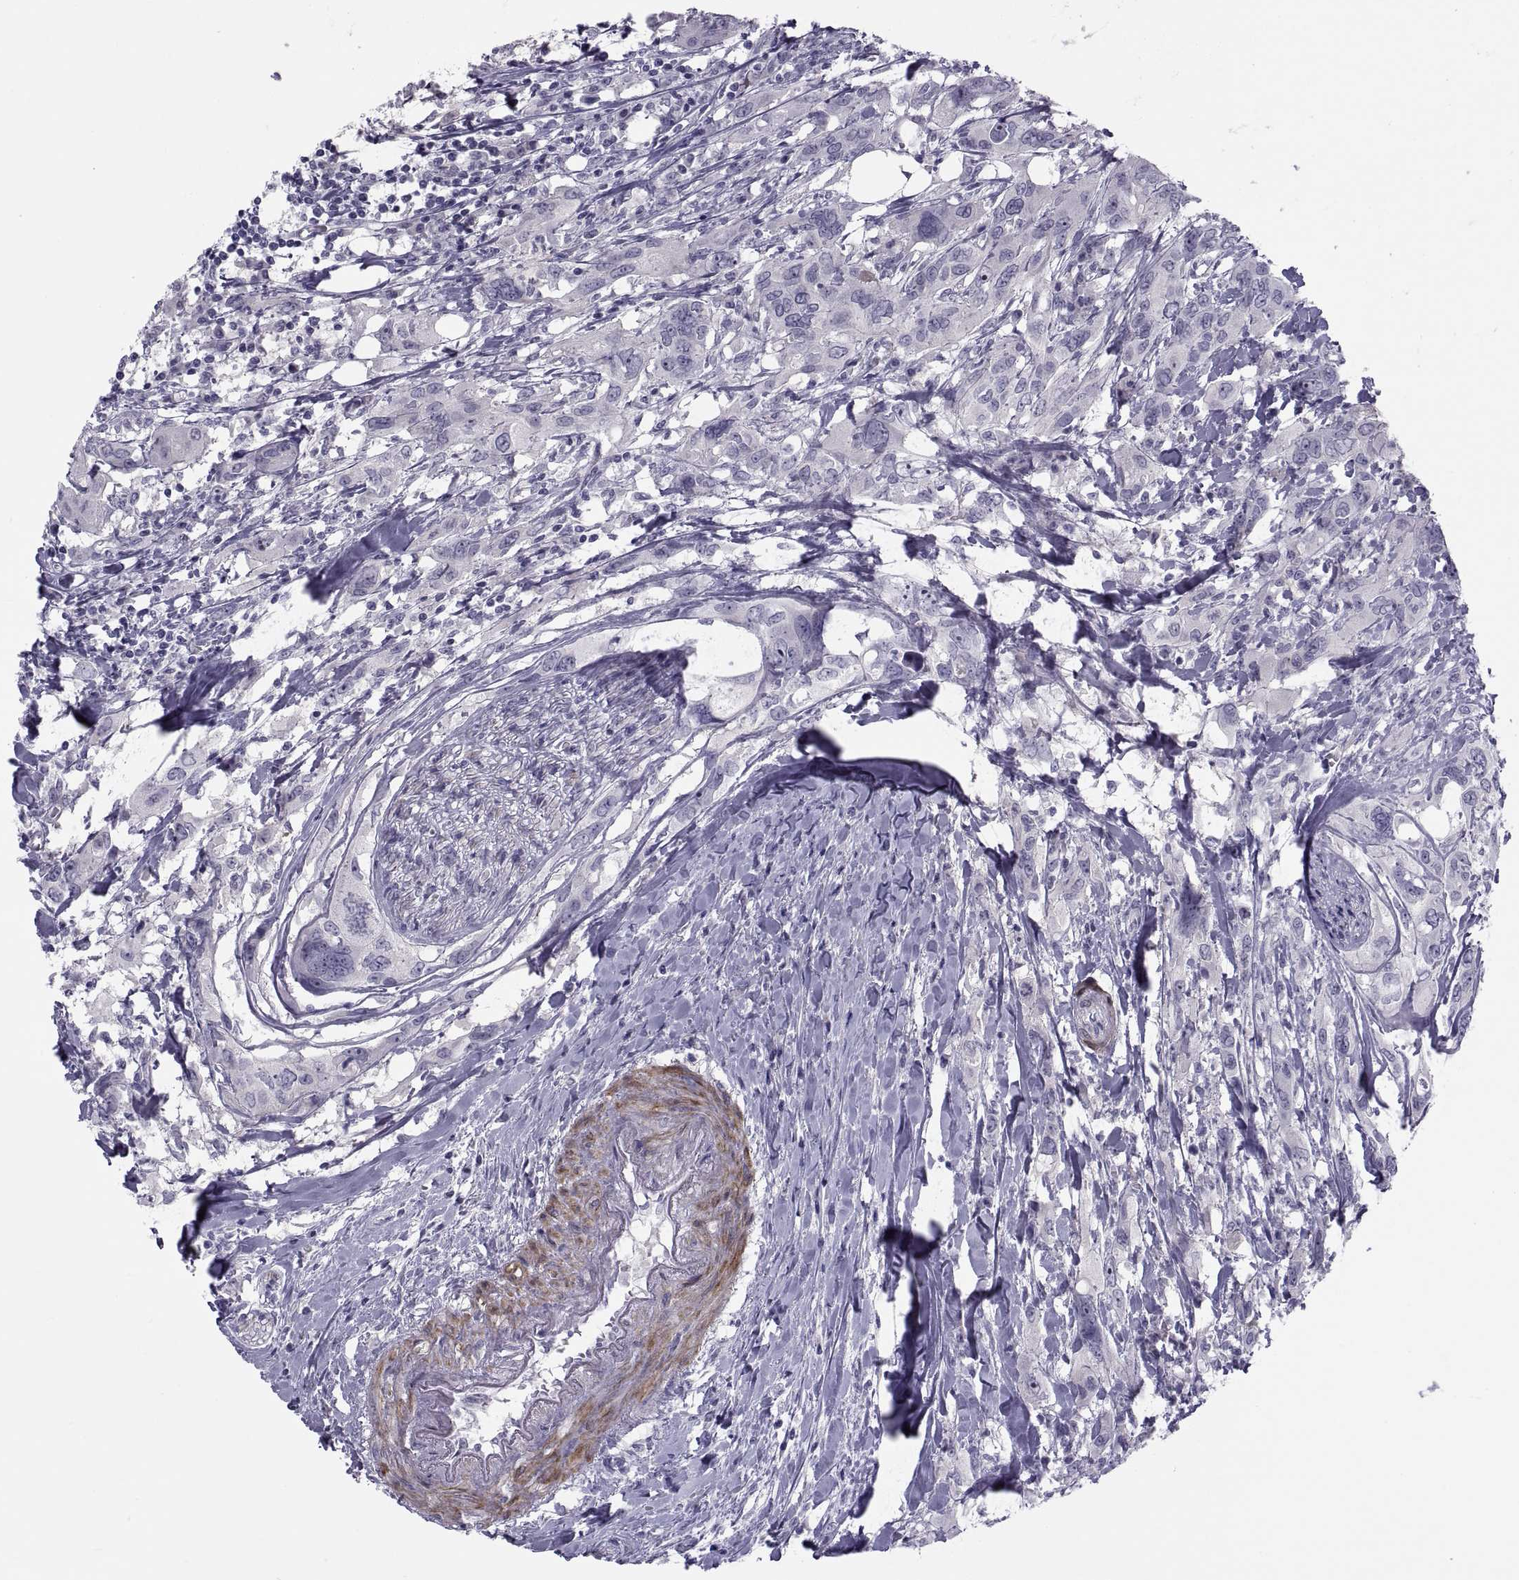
{"staining": {"intensity": "negative", "quantity": "none", "location": "none"}, "tissue": "urothelial cancer", "cell_type": "Tumor cells", "image_type": "cancer", "snomed": [{"axis": "morphology", "description": "Urothelial carcinoma, NOS"}, {"axis": "morphology", "description": "Urothelial carcinoma, High grade"}, {"axis": "topography", "description": "Urinary bladder"}], "caption": "The photomicrograph reveals no significant positivity in tumor cells of urothelial cancer. (DAB immunohistochemistry (IHC) visualized using brightfield microscopy, high magnification).", "gene": "TMEM158", "patient": {"sex": "male", "age": 63}}